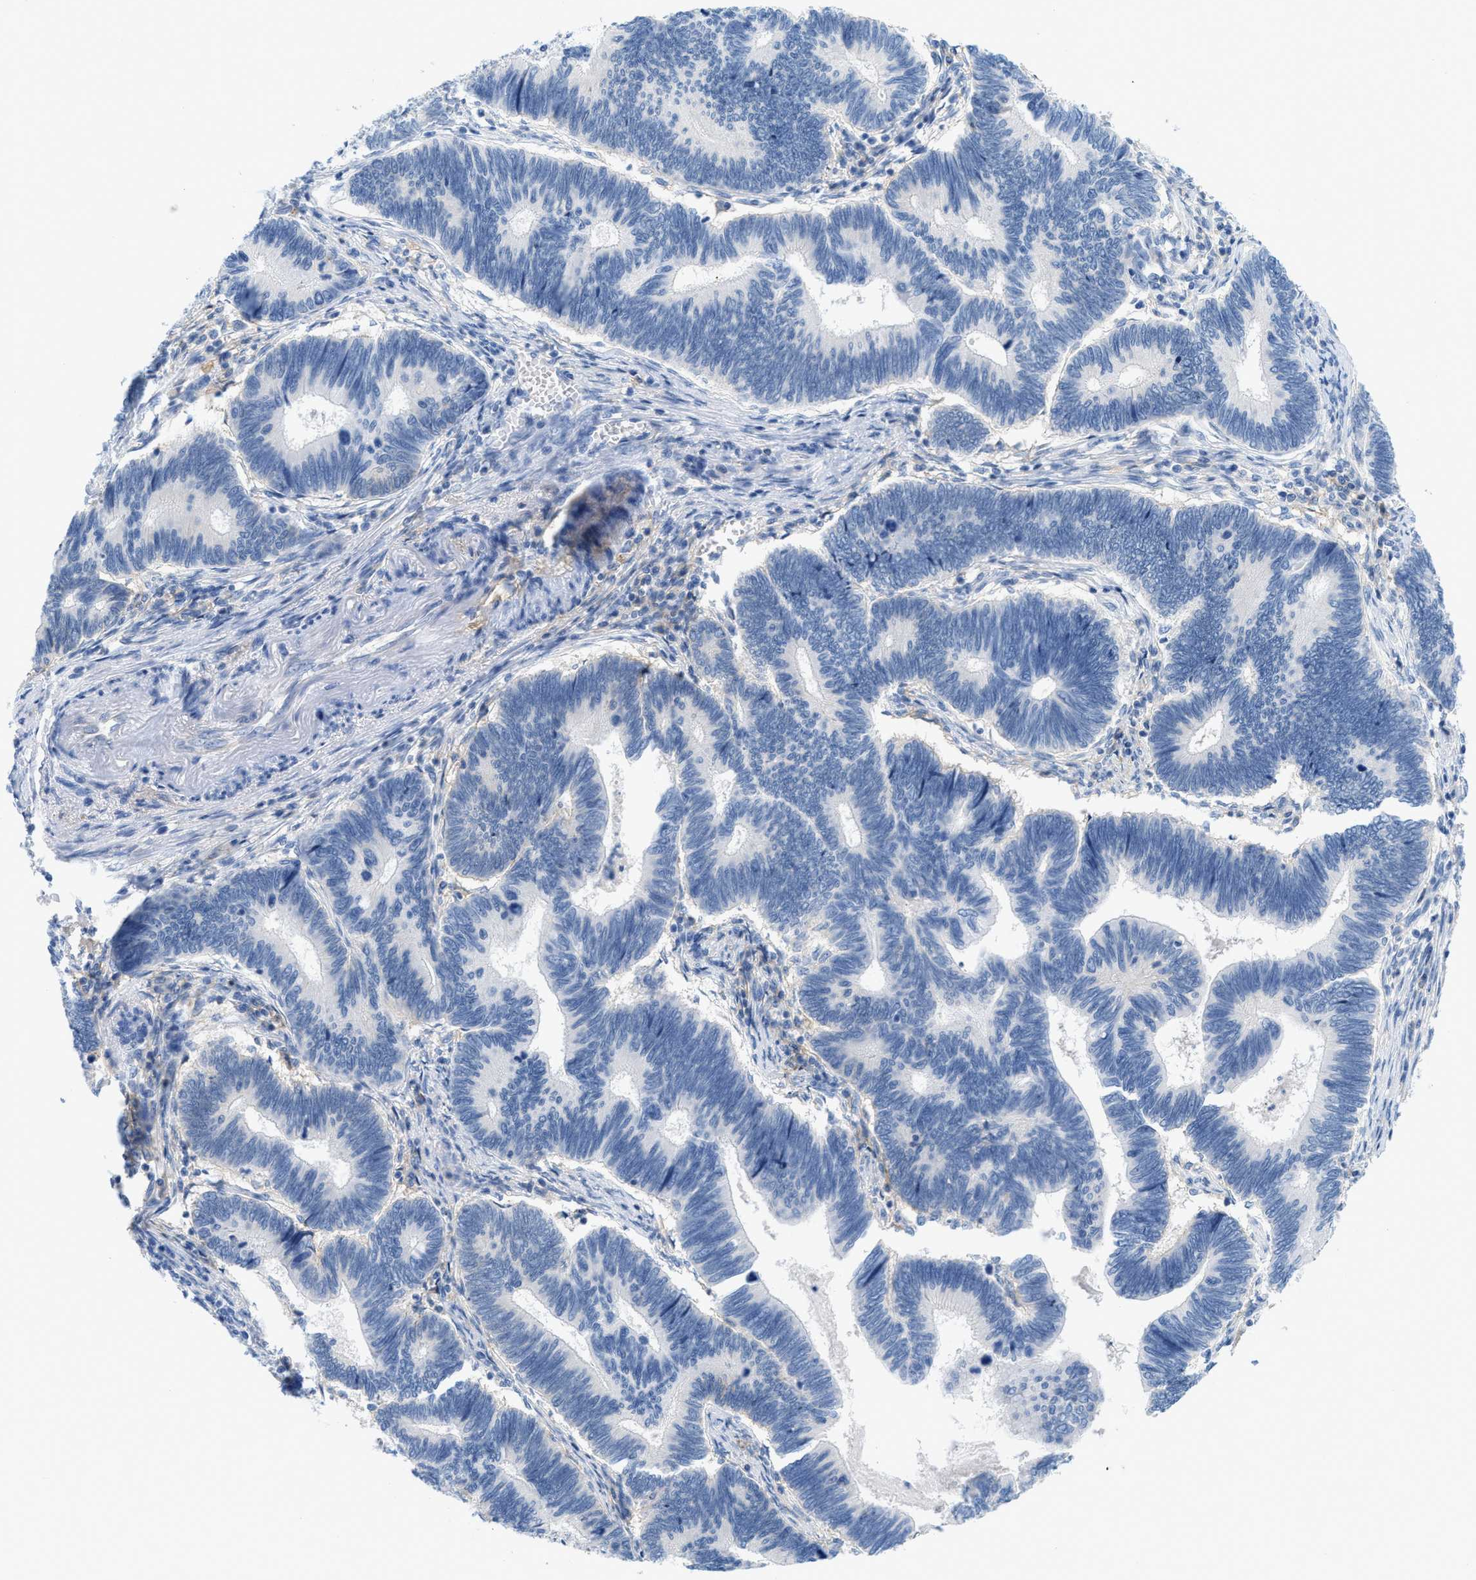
{"staining": {"intensity": "negative", "quantity": "none", "location": "none"}, "tissue": "pancreatic cancer", "cell_type": "Tumor cells", "image_type": "cancer", "snomed": [{"axis": "morphology", "description": "Adenocarcinoma, NOS"}, {"axis": "topography", "description": "Pancreas"}], "caption": "A photomicrograph of pancreatic adenocarcinoma stained for a protein reveals no brown staining in tumor cells.", "gene": "SLC3A2", "patient": {"sex": "female", "age": 70}}